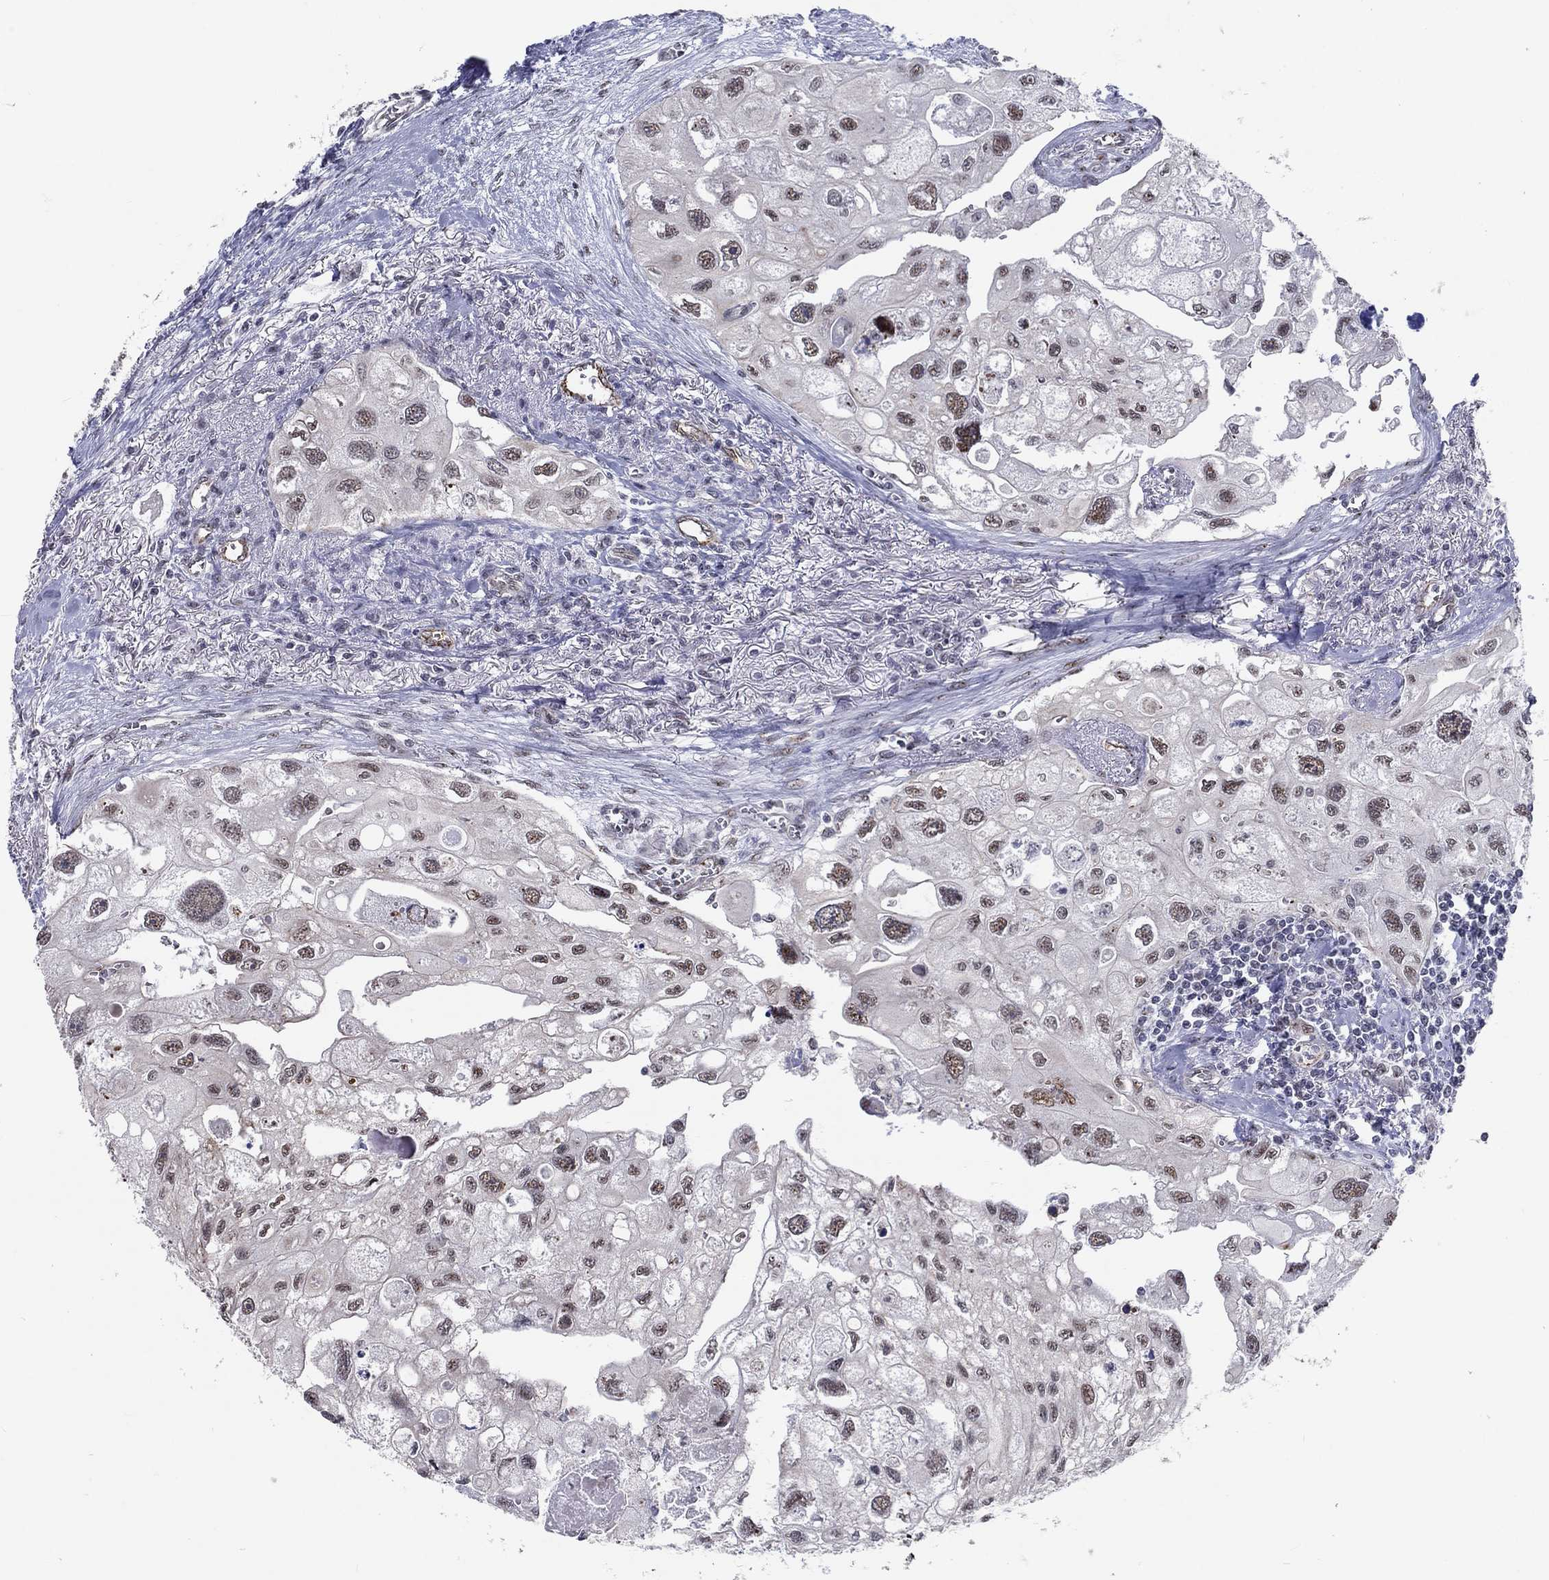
{"staining": {"intensity": "weak", "quantity": "<25%", "location": "nuclear"}, "tissue": "urothelial cancer", "cell_type": "Tumor cells", "image_type": "cancer", "snomed": [{"axis": "morphology", "description": "Urothelial carcinoma, High grade"}, {"axis": "topography", "description": "Urinary bladder"}], "caption": "Immunohistochemistry micrograph of urothelial carcinoma (high-grade) stained for a protein (brown), which exhibits no staining in tumor cells.", "gene": "ZBED1", "patient": {"sex": "male", "age": 59}}